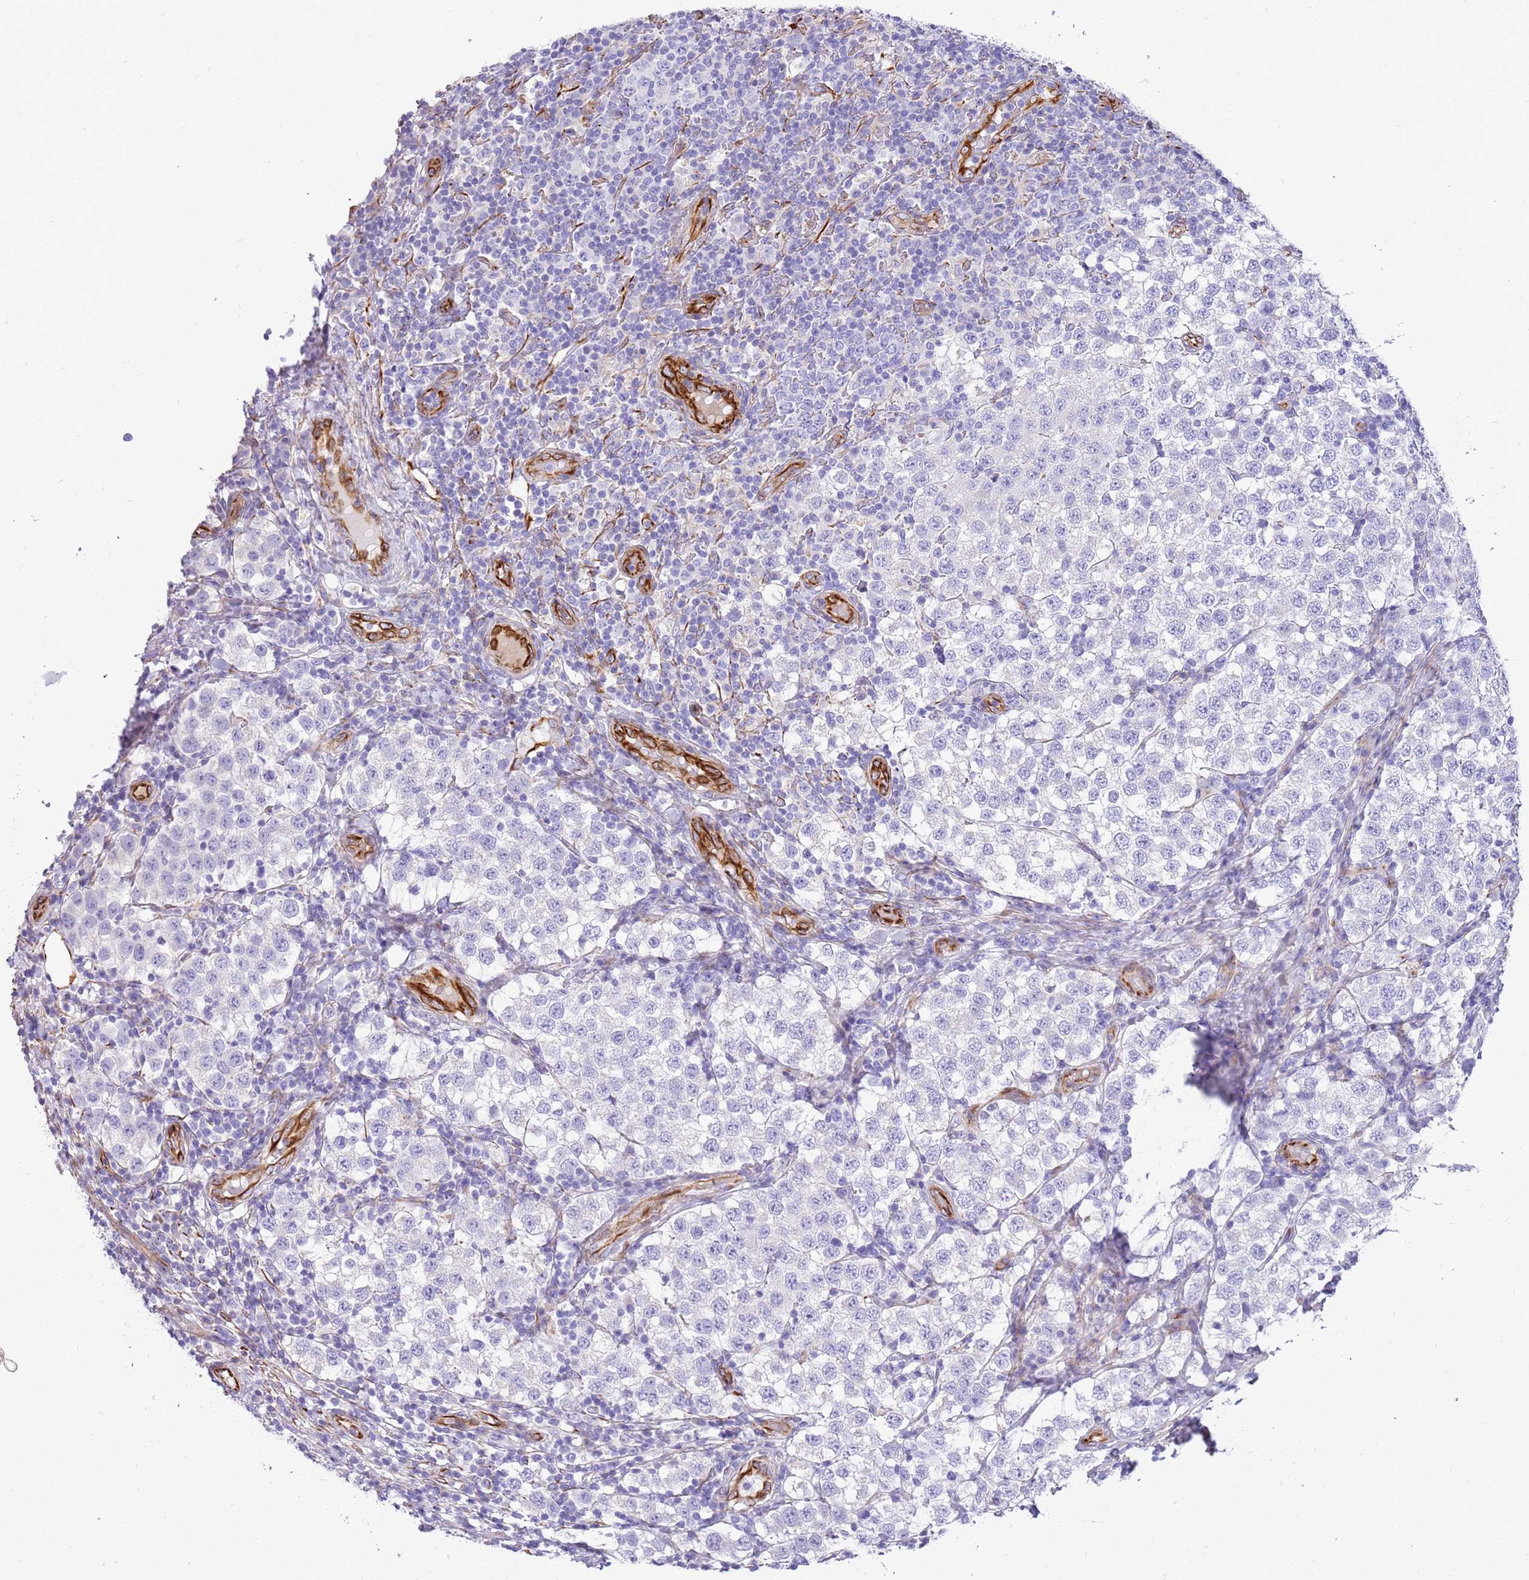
{"staining": {"intensity": "negative", "quantity": "none", "location": "none"}, "tissue": "testis cancer", "cell_type": "Tumor cells", "image_type": "cancer", "snomed": [{"axis": "morphology", "description": "Seminoma, NOS"}, {"axis": "topography", "description": "Testis"}], "caption": "DAB immunohistochemical staining of human testis cancer demonstrates no significant positivity in tumor cells. (Brightfield microscopy of DAB (3,3'-diaminobenzidine) immunohistochemistry (IHC) at high magnification).", "gene": "ZDHHC1", "patient": {"sex": "male", "age": 34}}